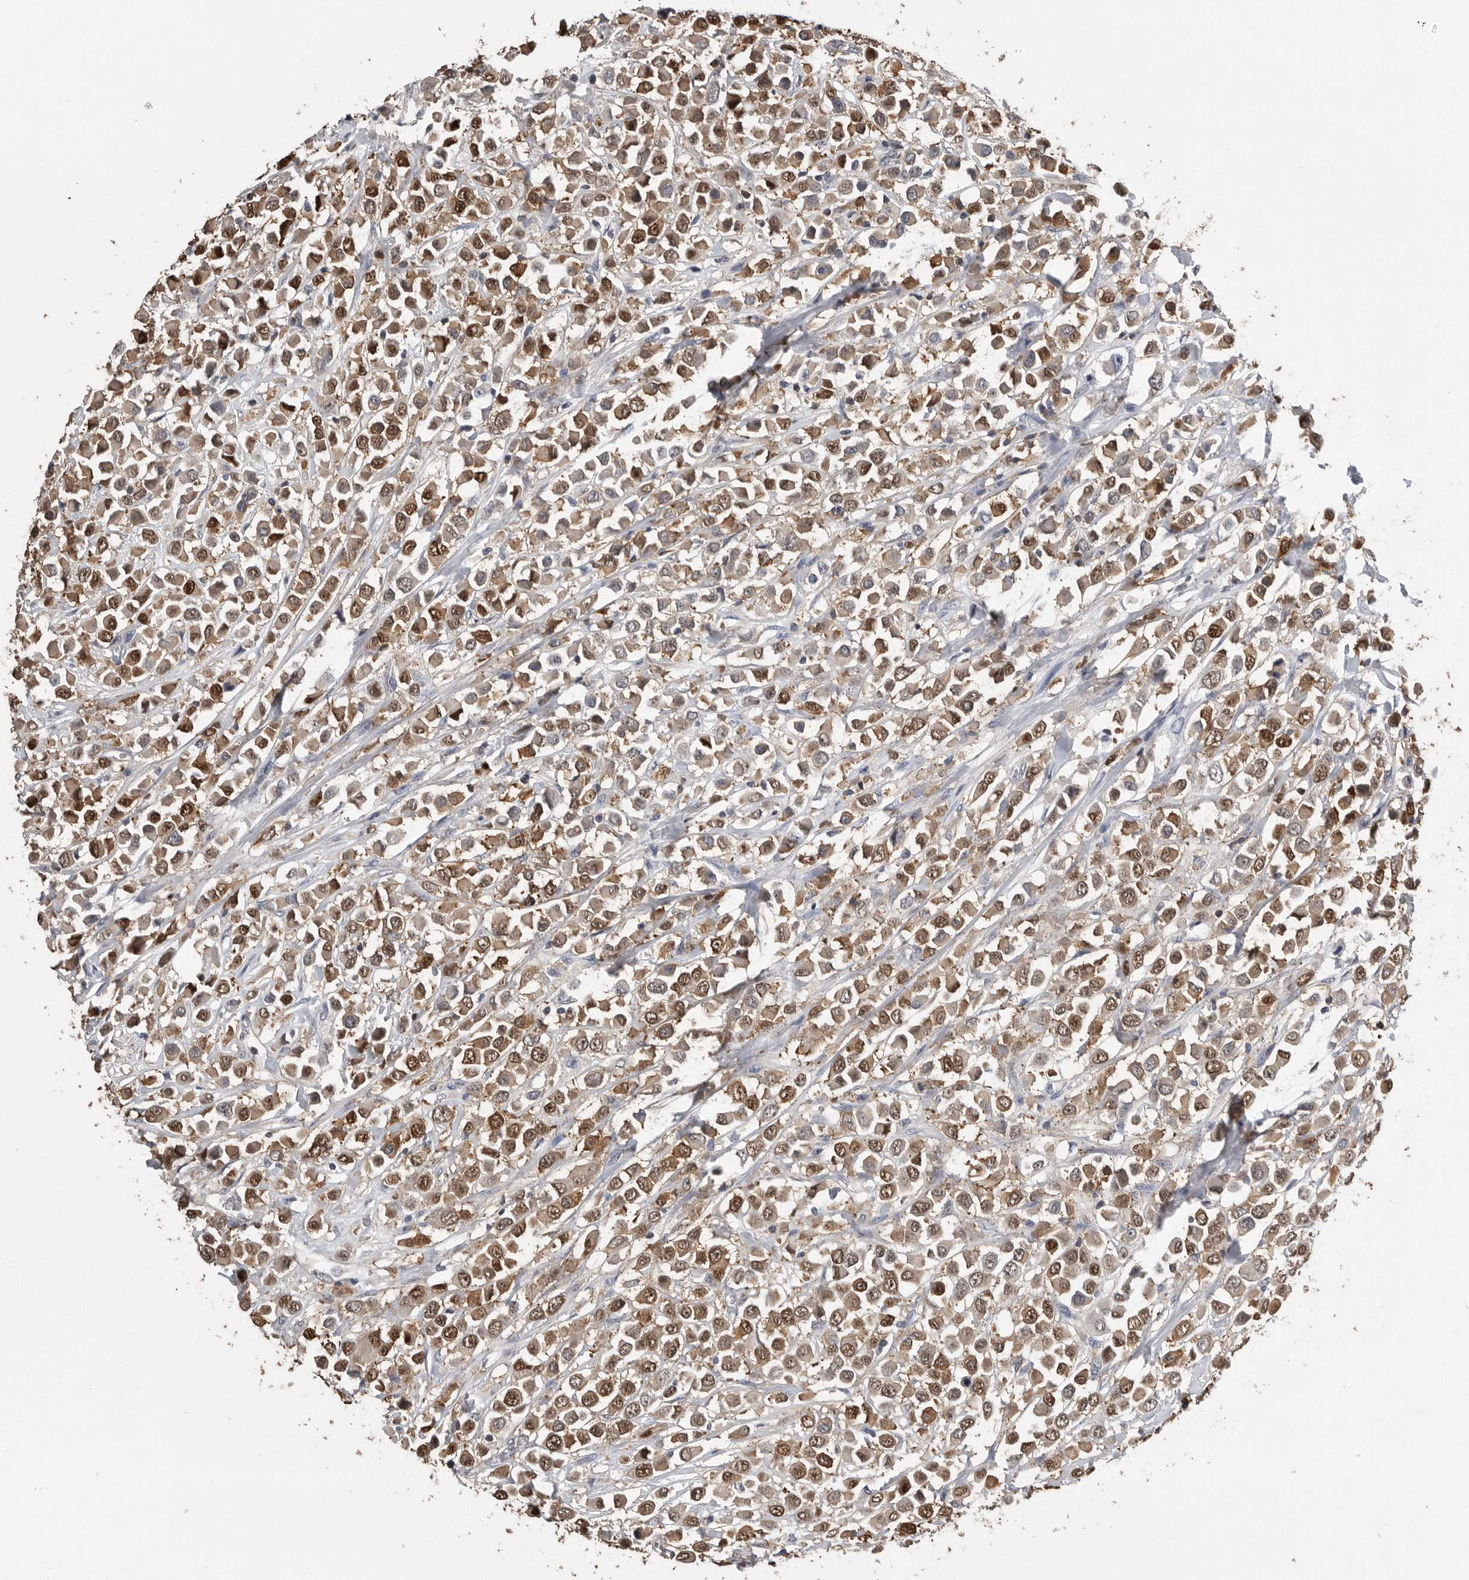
{"staining": {"intensity": "moderate", "quantity": ">75%", "location": "cytoplasmic/membranous,nuclear"}, "tissue": "breast cancer", "cell_type": "Tumor cells", "image_type": "cancer", "snomed": [{"axis": "morphology", "description": "Duct carcinoma"}, {"axis": "topography", "description": "Breast"}], "caption": "A brown stain highlights moderate cytoplasmic/membranous and nuclear positivity of a protein in human breast cancer tumor cells. (DAB (3,3'-diaminobenzidine) IHC with brightfield microscopy, high magnification).", "gene": "PDCD4", "patient": {"sex": "female", "age": 61}}